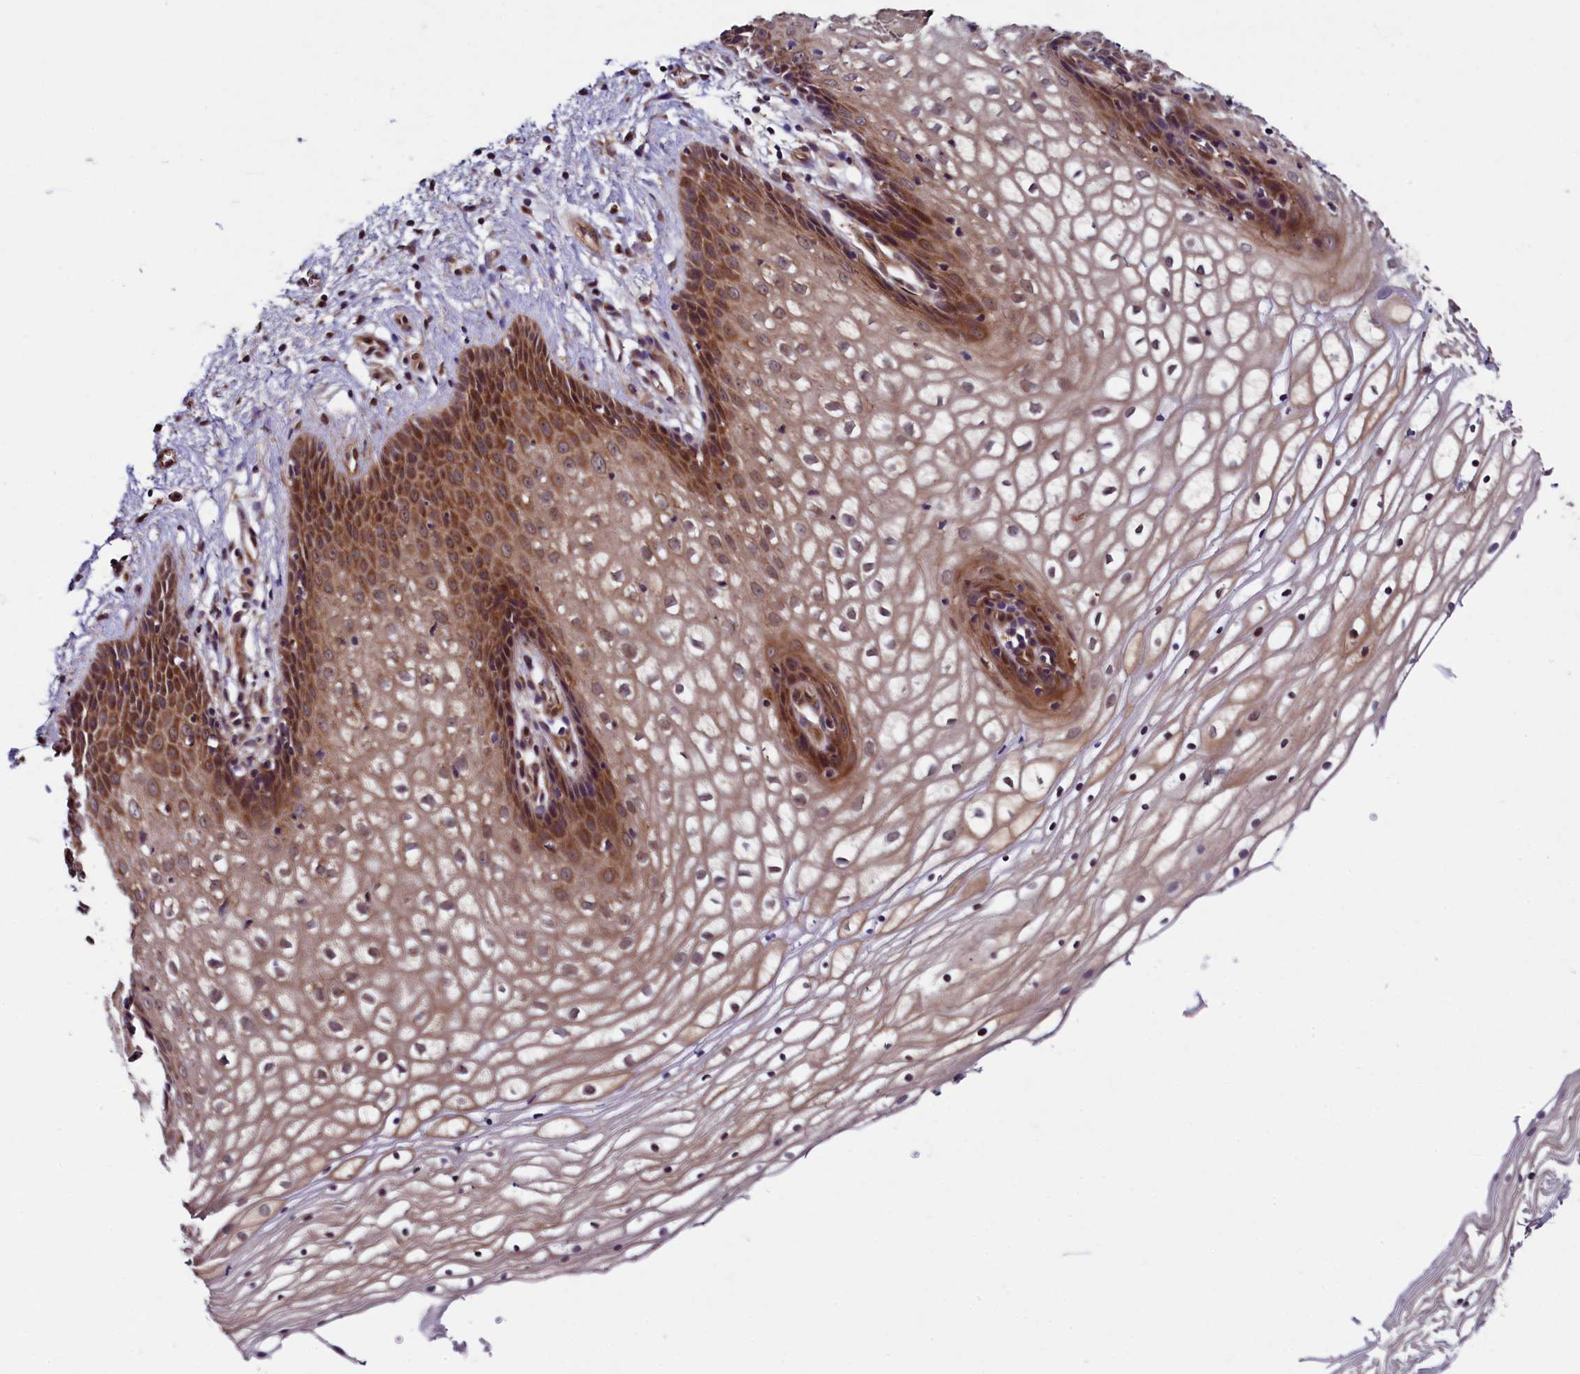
{"staining": {"intensity": "moderate", "quantity": ">75%", "location": "cytoplasmic/membranous,nuclear"}, "tissue": "vagina", "cell_type": "Squamous epithelial cells", "image_type": "normal", "snomed": [{"axis": "morphology", "description": "Normal tissue, NOS"}, {"axis": "topography", "description": "Vagina"}], "caption": "Immunohistochemistry (IHC) histopathology image of normal vagina stained for a protein (brown), which exhibits medium levels of moderate cytoplasmic/membranous,nuclear positivity in approximately >75% of squamous epithelial cells.", "gene": "BLTP3B", "patient": {"sex": "female", "age": 34}}